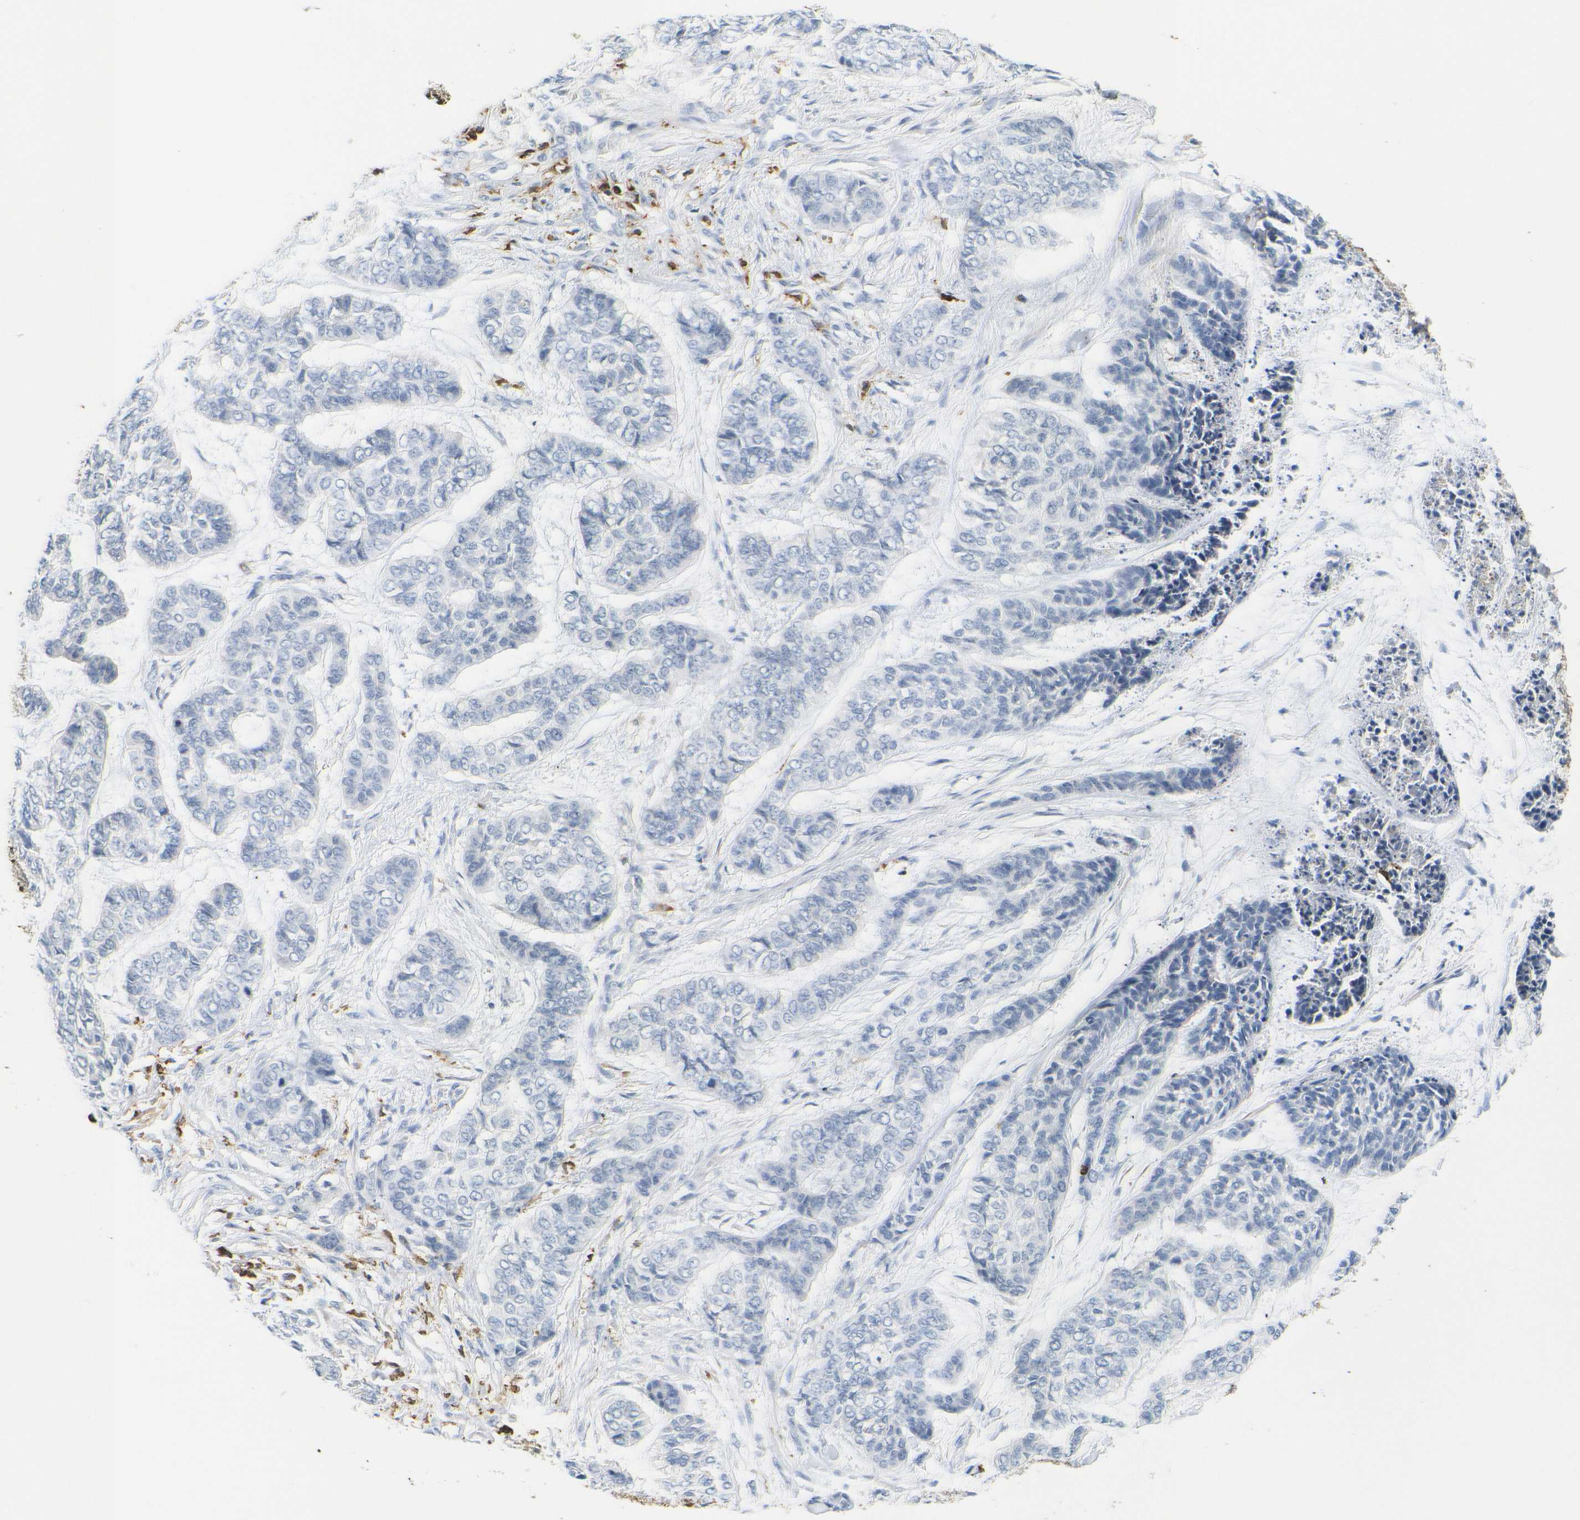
{"staining": {"intensity": "negative", "quantity": "none", "location": "none"}, "tissue": "skin cancer", "cell_type": "Tumor cells", "image_type": "cancer", "snomed": [{"axis": "morphology", "description": "Basal cell carcinoma"}, {"axis": "topography", "description": "Skin"}], "caption": "Basal cell carcinoma (skin) stained for a protein using IHC displays no positivity tumor cells.", "gene": "HLA-DQB1", "patient": {"sex": "female", "age": 64}}